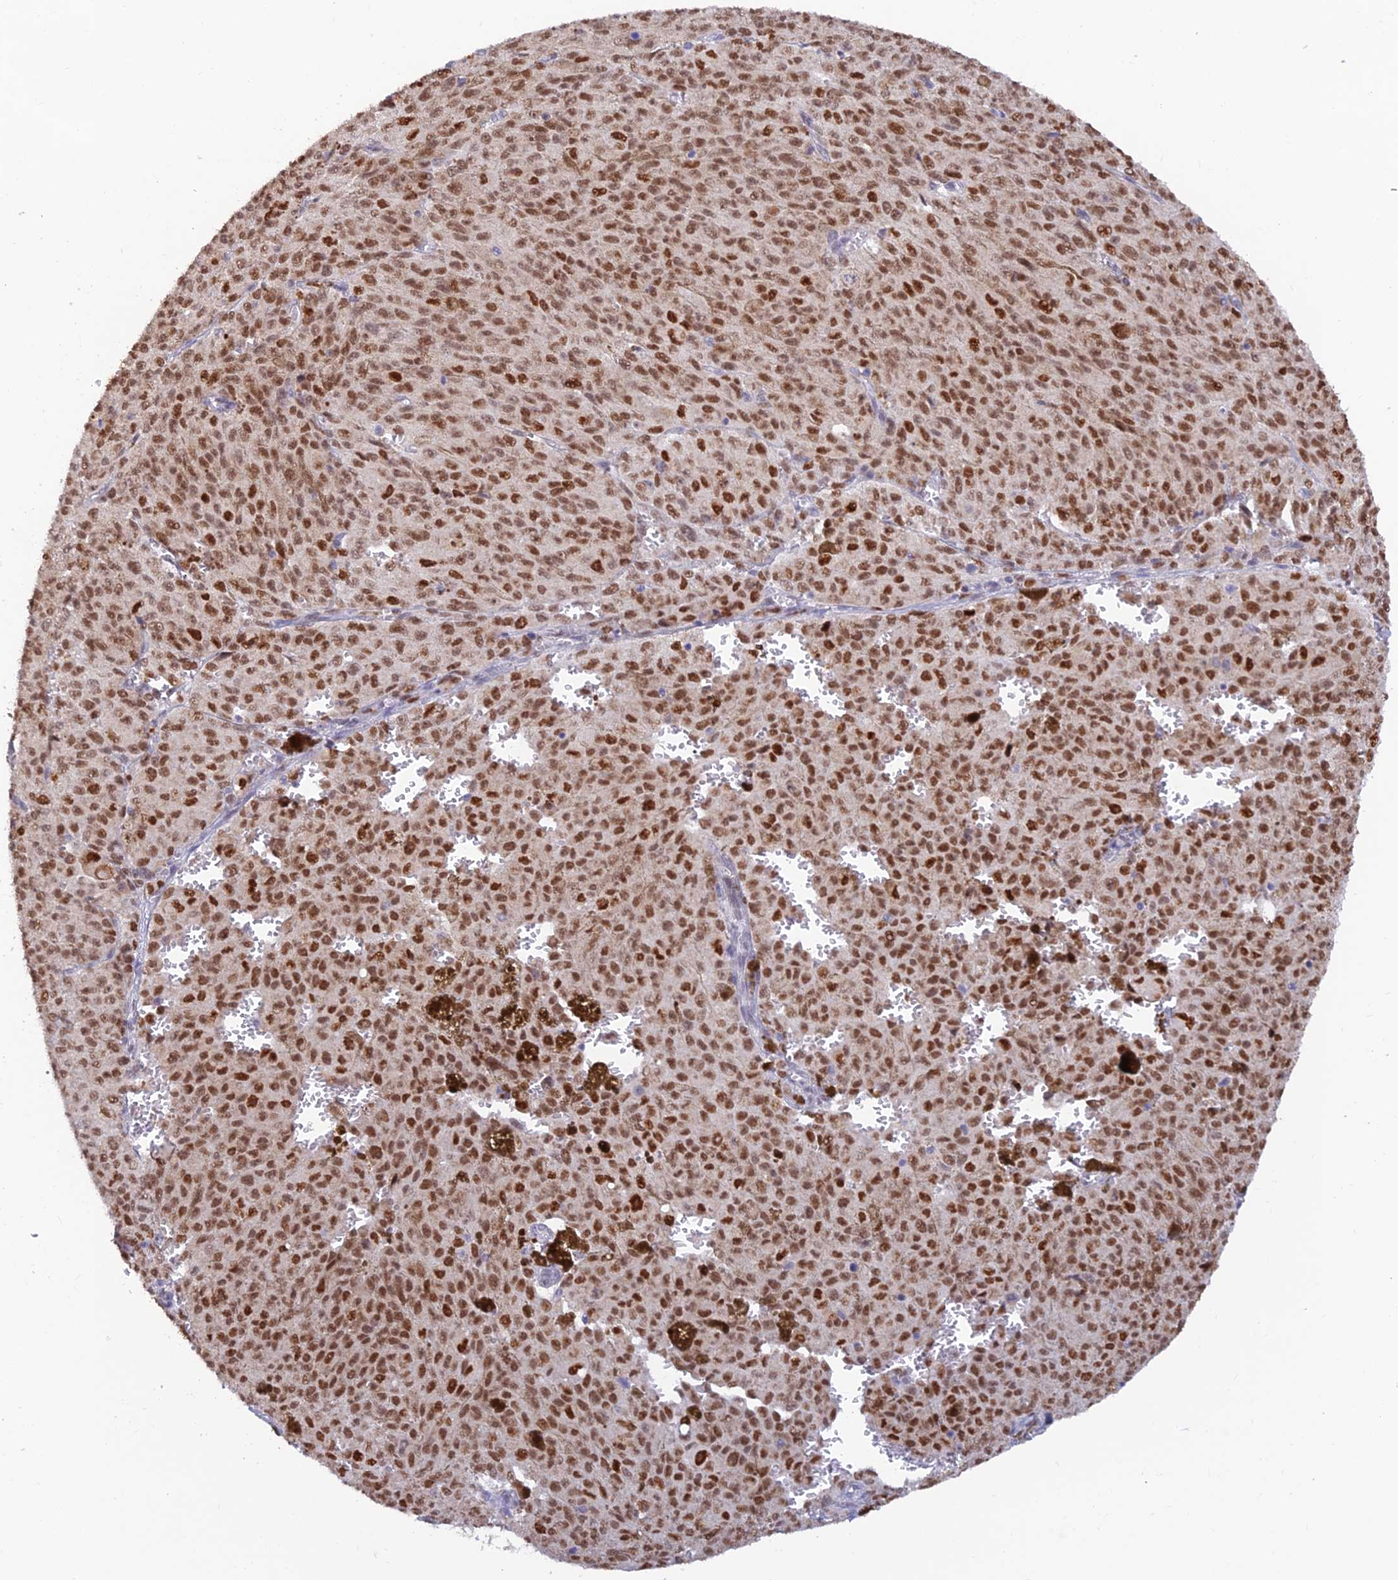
{"staining": {"intensity": "moderate", "quantity": ">75%", "location": "nuclear"}, "tissue": "melanoma", "cell_type": "Tumor cells", "image_type": "cancer", "snomed": [{"axis": "morphology", "description": "Malignant melanoma, NOS"}, {"axis": "topography", "description": "Skin"}], "caption": "Immunohistochemical staining of melanoma demonstrates medium levels of moderate nuclear protein positivity in about >75% of tumor cells. (DAB IHC with brightfield microscopy, high magnification).", "gene": "FASTKD5", "patient": {"sex": "female", "age": 52}}